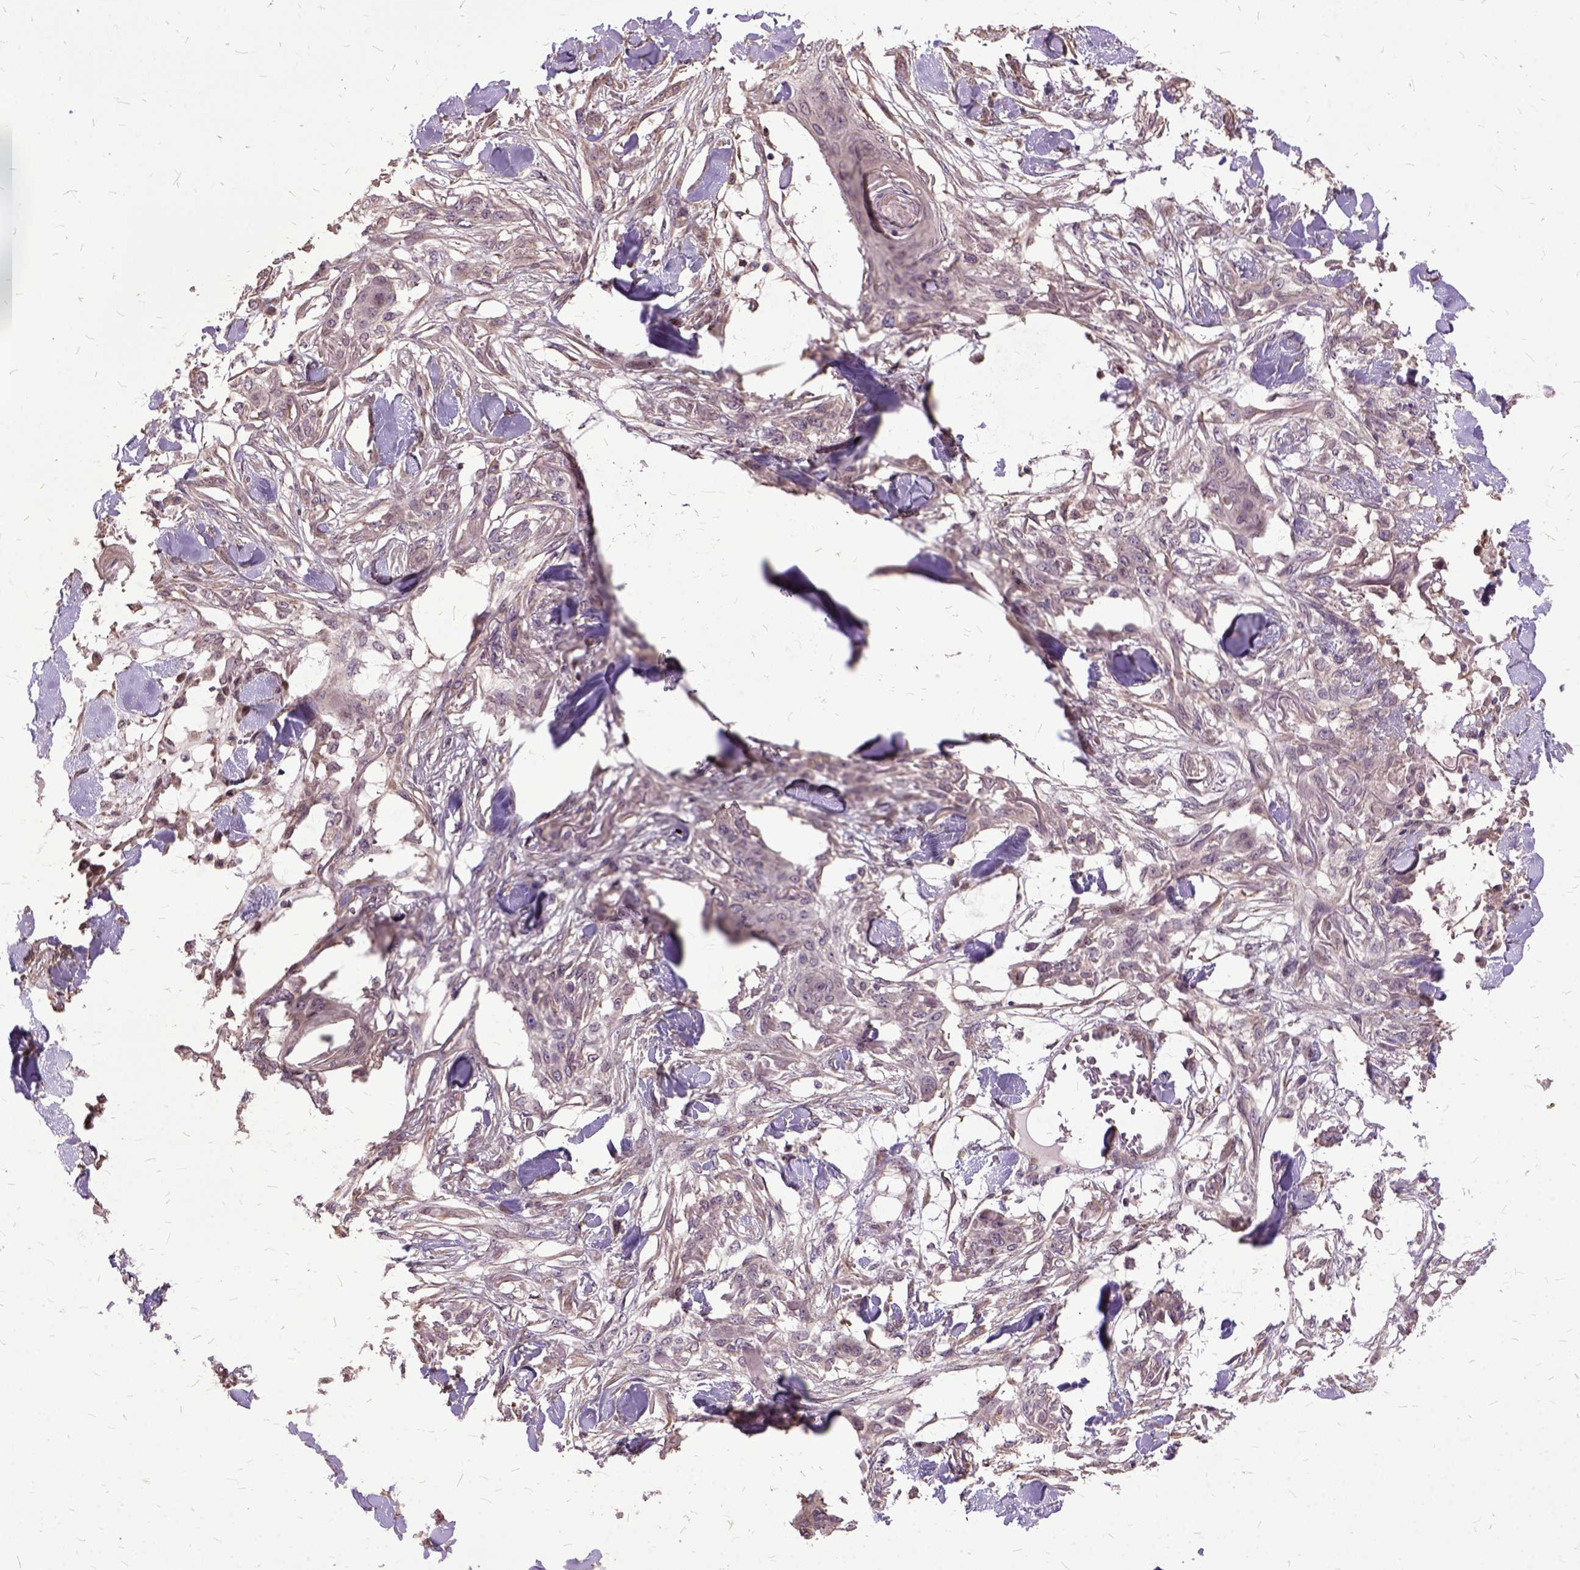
{"staining": {"intensity": "negative", "quantity": "none", "location": "none"}, "tissue": "skin cancer", "cell_type": "Tumor cells", "image_type": "cancer", "snomed": [{"axis": "morphology", "description": "Squamous cell carcinoma, NOS"}, {"axis": "topography", "description": "Skin"}], "caption": "Skin cancer was stained to show a protein in brown. There is no significant positivity in tumor cells.", "gene": "AREG", "patient": {"sex": "female", "age": 59}}